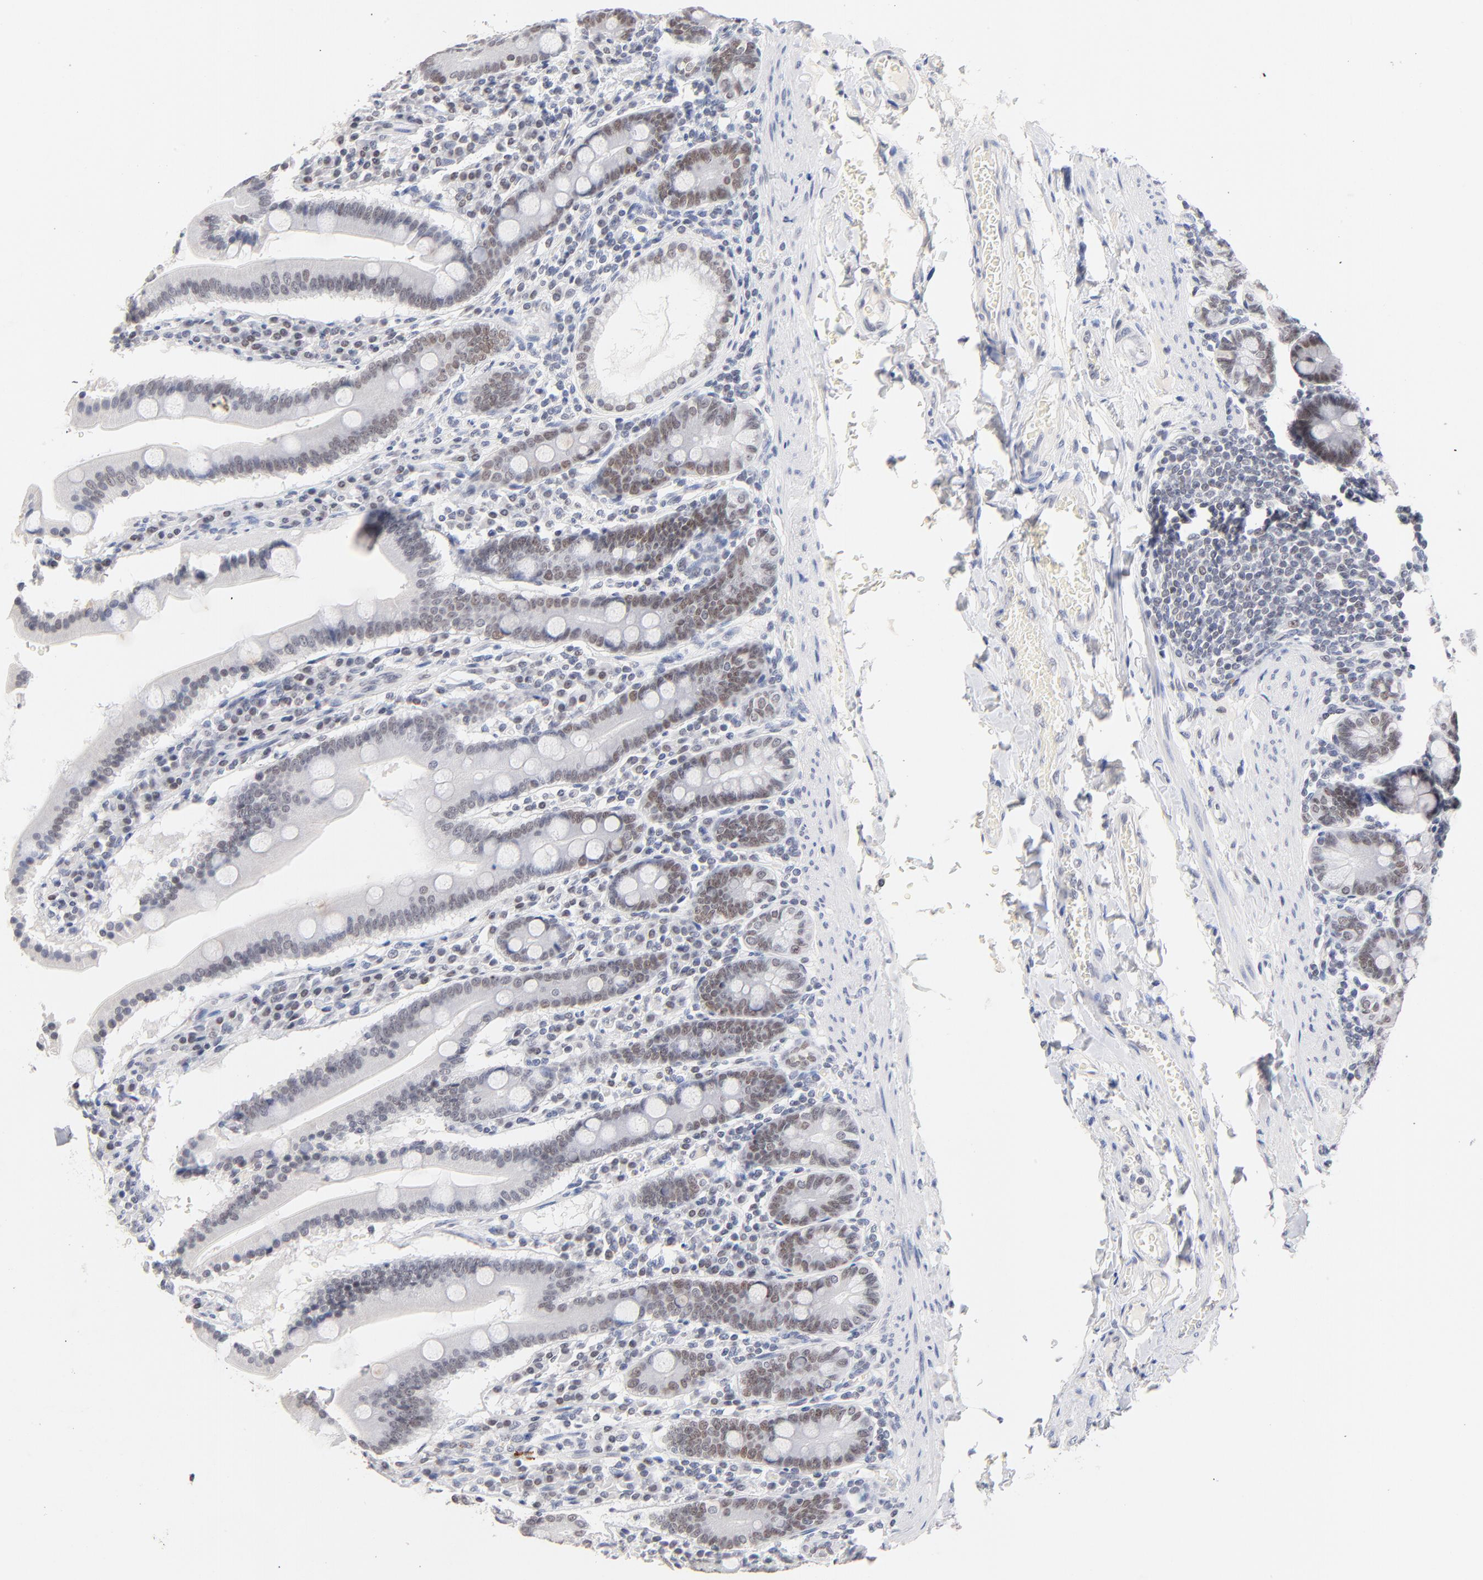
{"staining": {"intensity": "weak", "quantity": "25%-75%", "location": "nuclear"}, "tissue": "duodenum", "cell_type": "Glandular cells", "image_type": "normal", "snomed": [{"axis": "morphology", "description": "Normal tissue, NOS"}, {"axis": "topography", "description": "Duodenum"}], "caption": "IHC micrograph of benign duodenum: duodenum stained using IHC shows low levels of weak protein expression localized specifically in the nuclear of glandular cells, appearing as a nuclear brown color.", "gene": "ORC2", "patient": {"sex": "male", "age": 50}}